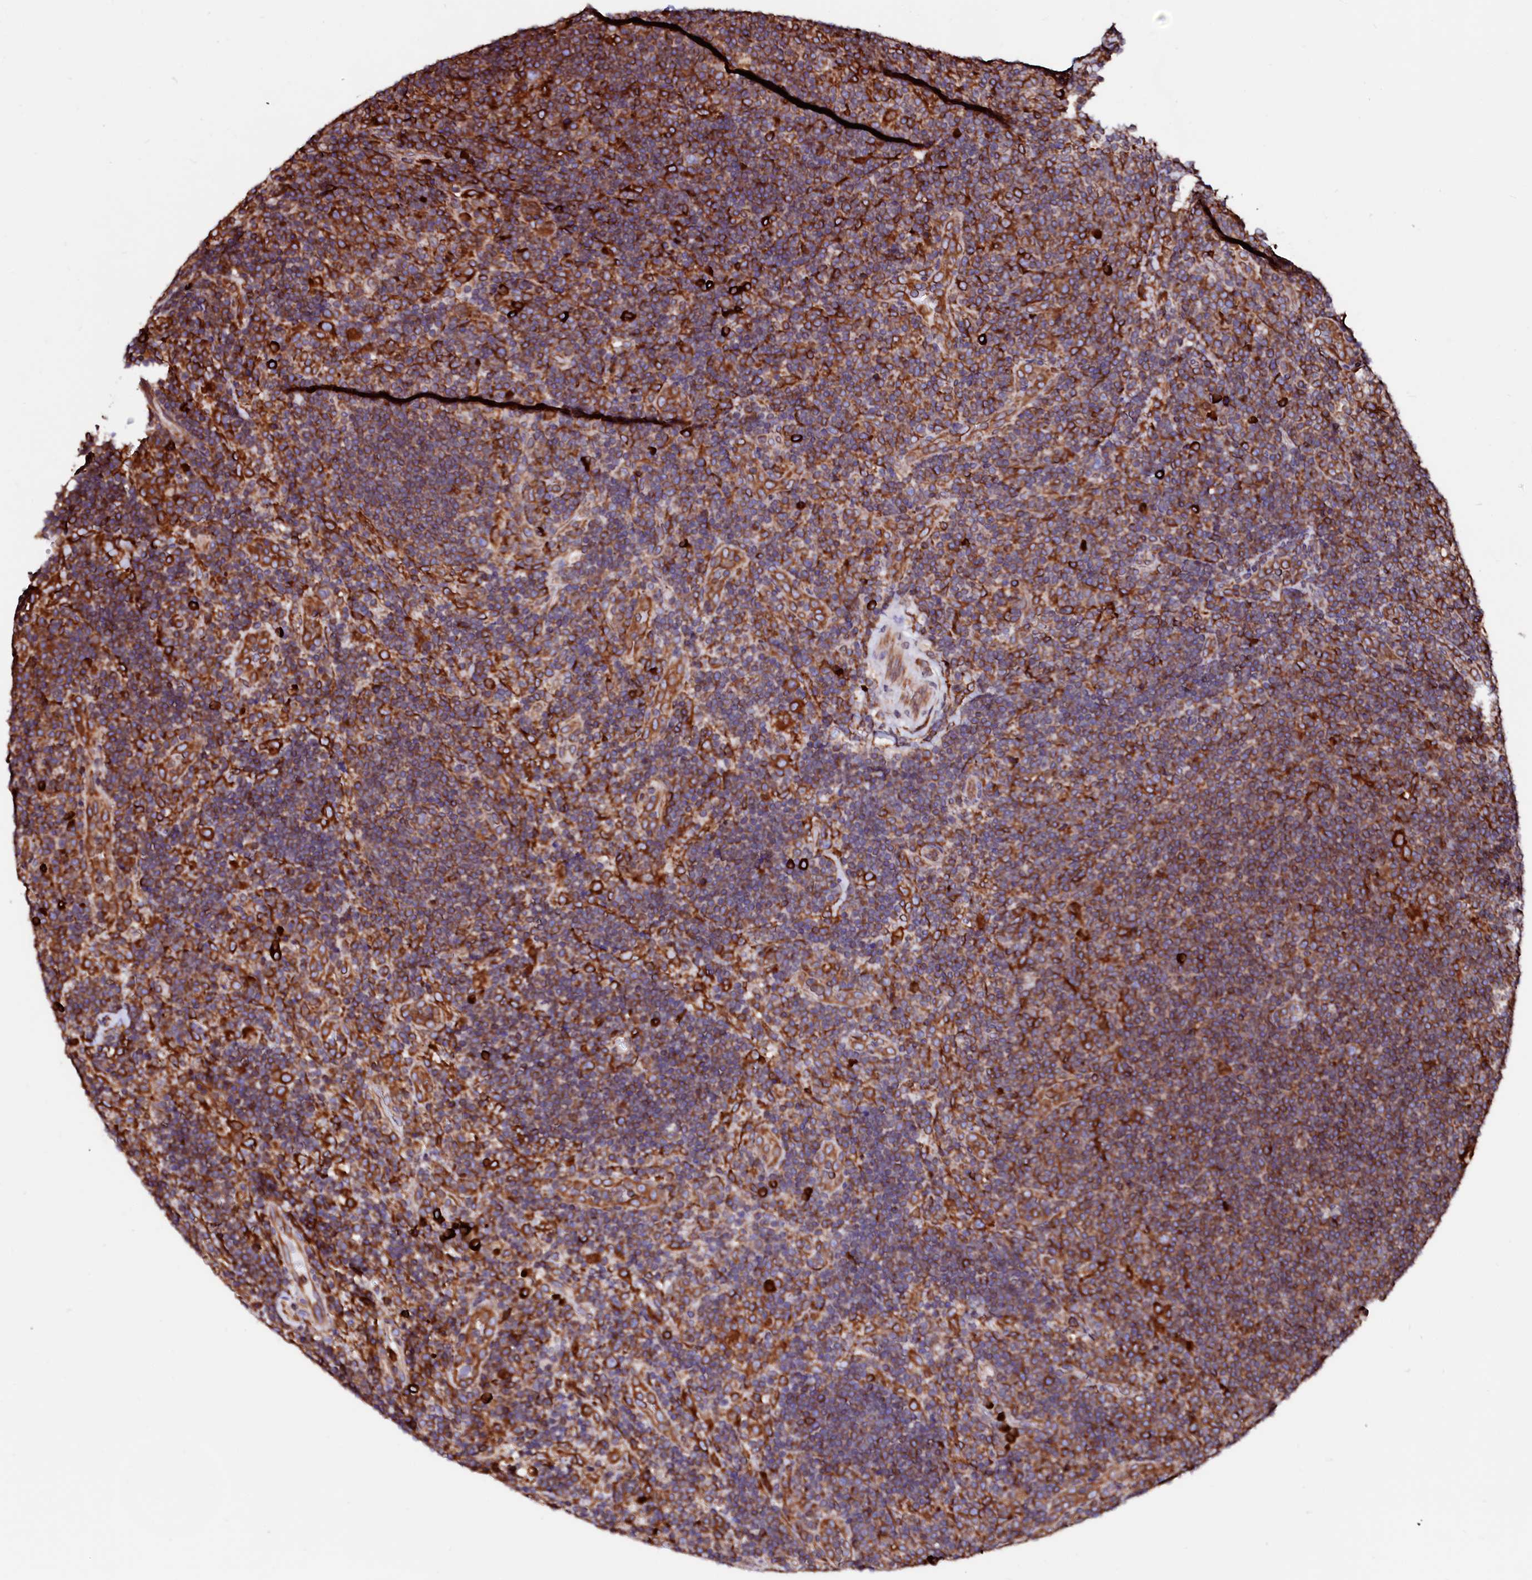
{"staining": {"intensity": "weak", "quantity": ">75%", "location": "cytoplasmic/membranous"}, "tissue": "lymphoma", "cell_type": "Tumor cells", "image_type": "cancer", "snomed": [{"axis": "morphology", "description": "Hodgkin's disease, NOS"}, {"axis": "topography", "description": "Lymph node"}], "caption": "This image reveals immunohistochemistry (IHC) staining of human Hodgkin's disease, with low weak cytoplasmic/membranous staining in about >75% of tumor cells.", "gene": "DERL1", "patient": {"sex": "female", "age": 57}}